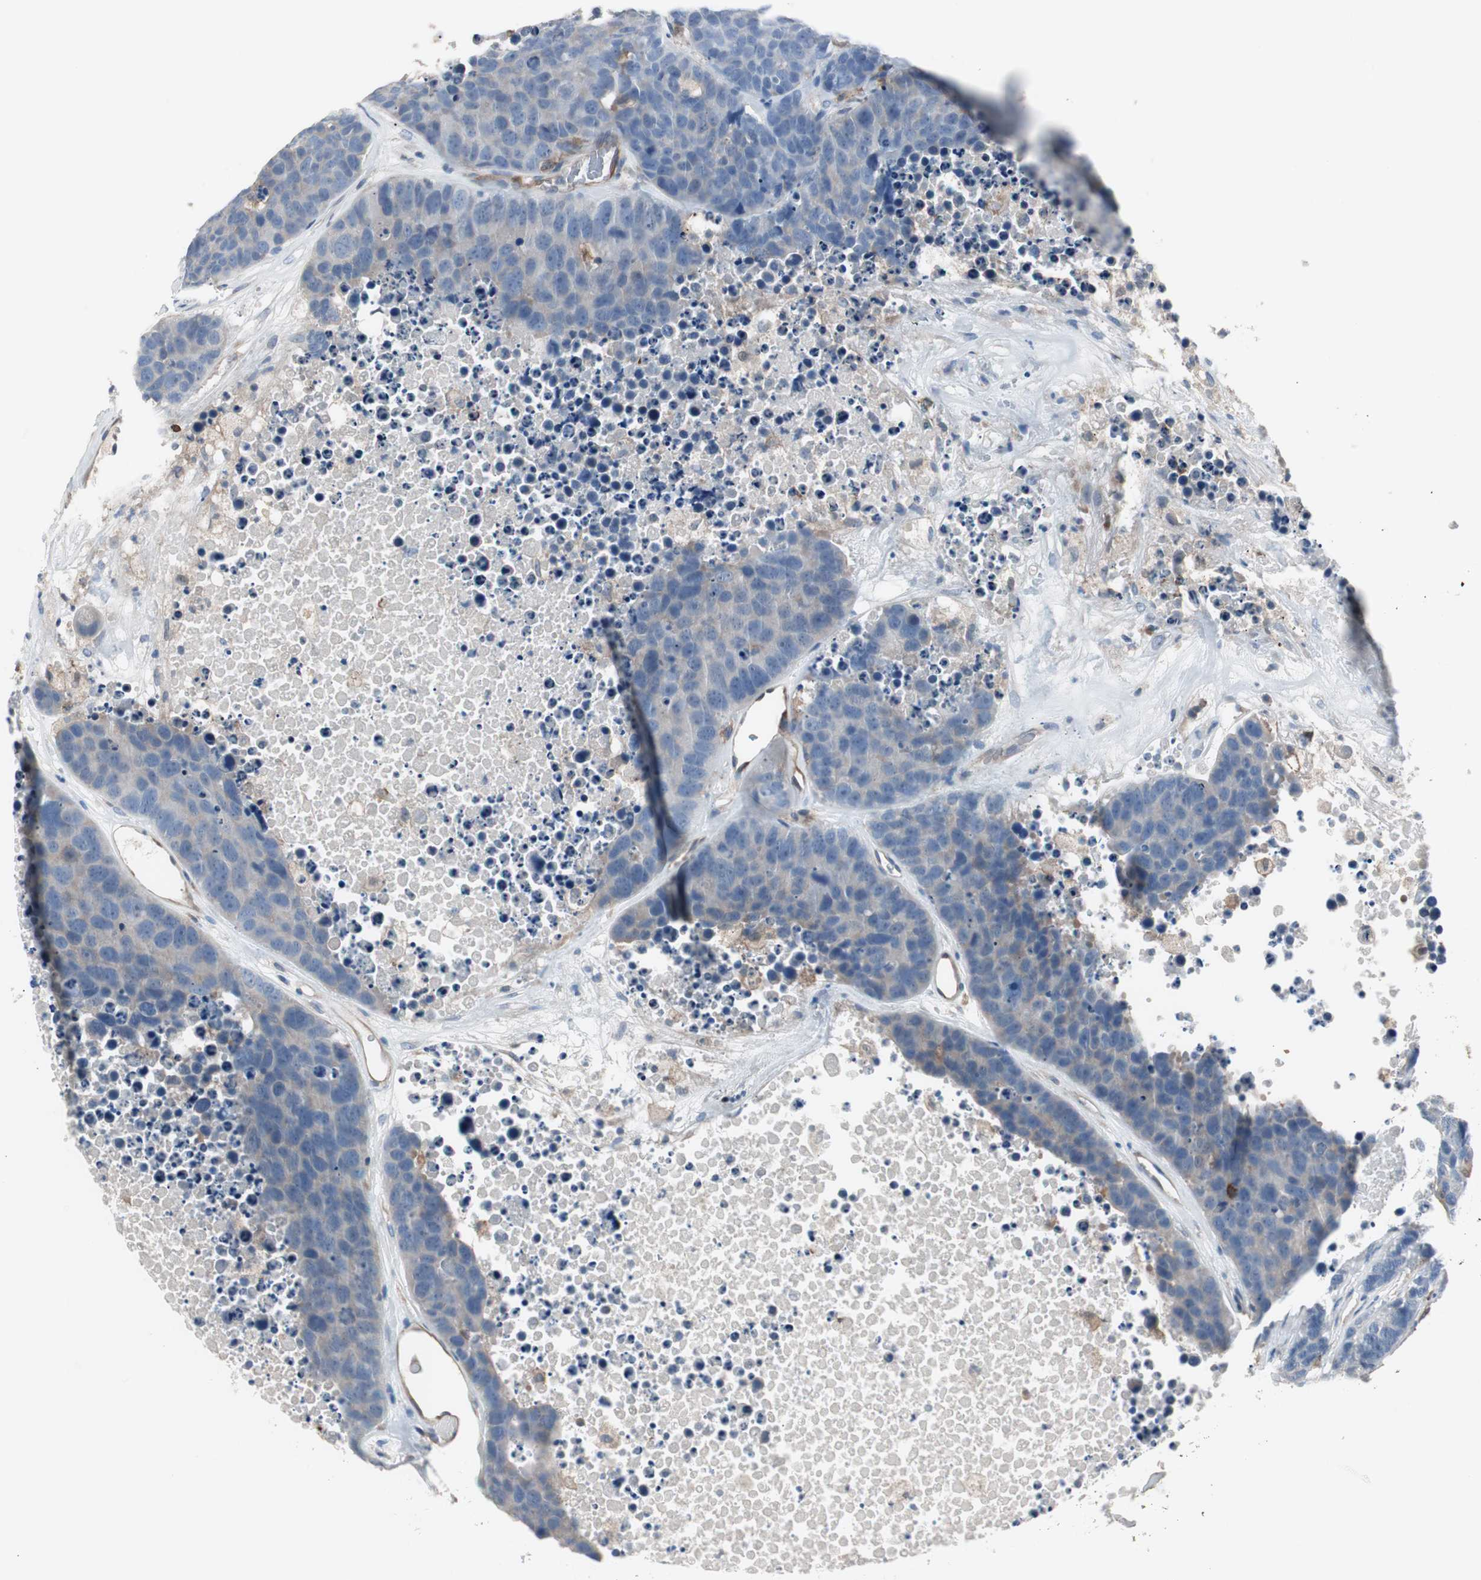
{"staining": {"intensity": "weak", "quantity": "25%-75%", "location": "cytoplasmic/membranous"}, "tissue": "carcinoid", "cell_type": "Tumor cells", "image_type": "cancer", "snomed": [{"axis": "morphology", "description": "Carcinoid, malignant, NOS"}, {"axis": "topography", "description": "Lung"}], "caption": "Immunohistochemical staining of carcinoid displays low levels of weak cytoplasmic/membranous staining in about 25%-75% of tumor cells. The staining was performed using DAB to visualize the protein expression in brown, while the nuclei were stained in blue with hematoxylin (Magnification: 20x).", "gene": "SWAP70", "patient": {"sex": "male", "age": 60}}